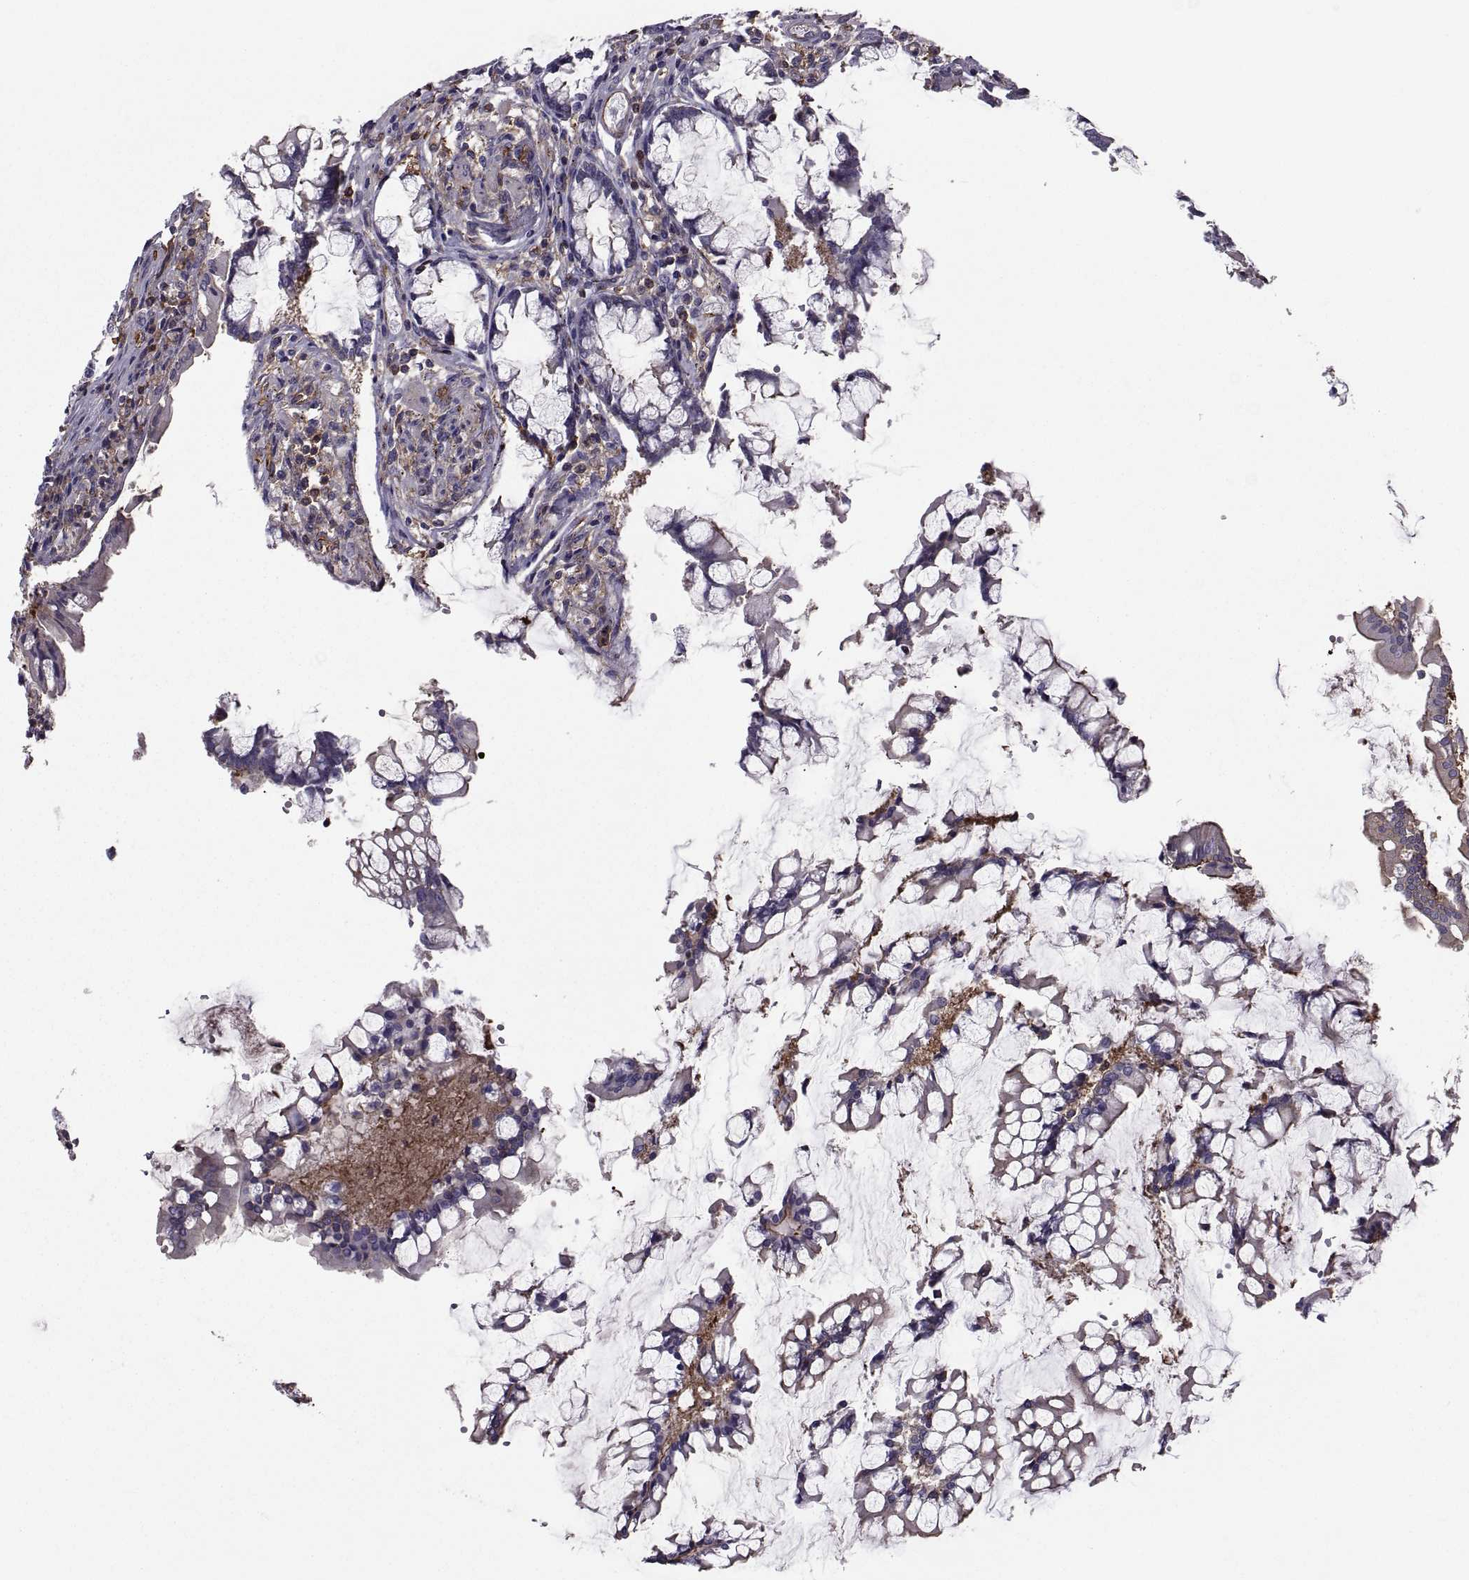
{"staining": {"intensity": "negative", "quantity": "none", "location": "none"}, "tissue": "carcinoid", "cell_type": "Tumor cells", "image_type": "cancer", "snomed": [{"axis": "morphology", "description": "Carcinoid, malignant, NOS"}, {"axis": "topography", "description": "Small intestine"}], "caption": "Immunohistochemistry (IHC) photomicrograph of neoplastic tissue: human carcinoid (malignant) stained with DAB (3,3'-diaminobenzidine) displays no significant protein staining in tumor cells.", "gene": "MYH9", "patient": {"sex": "female", "age": 65}}